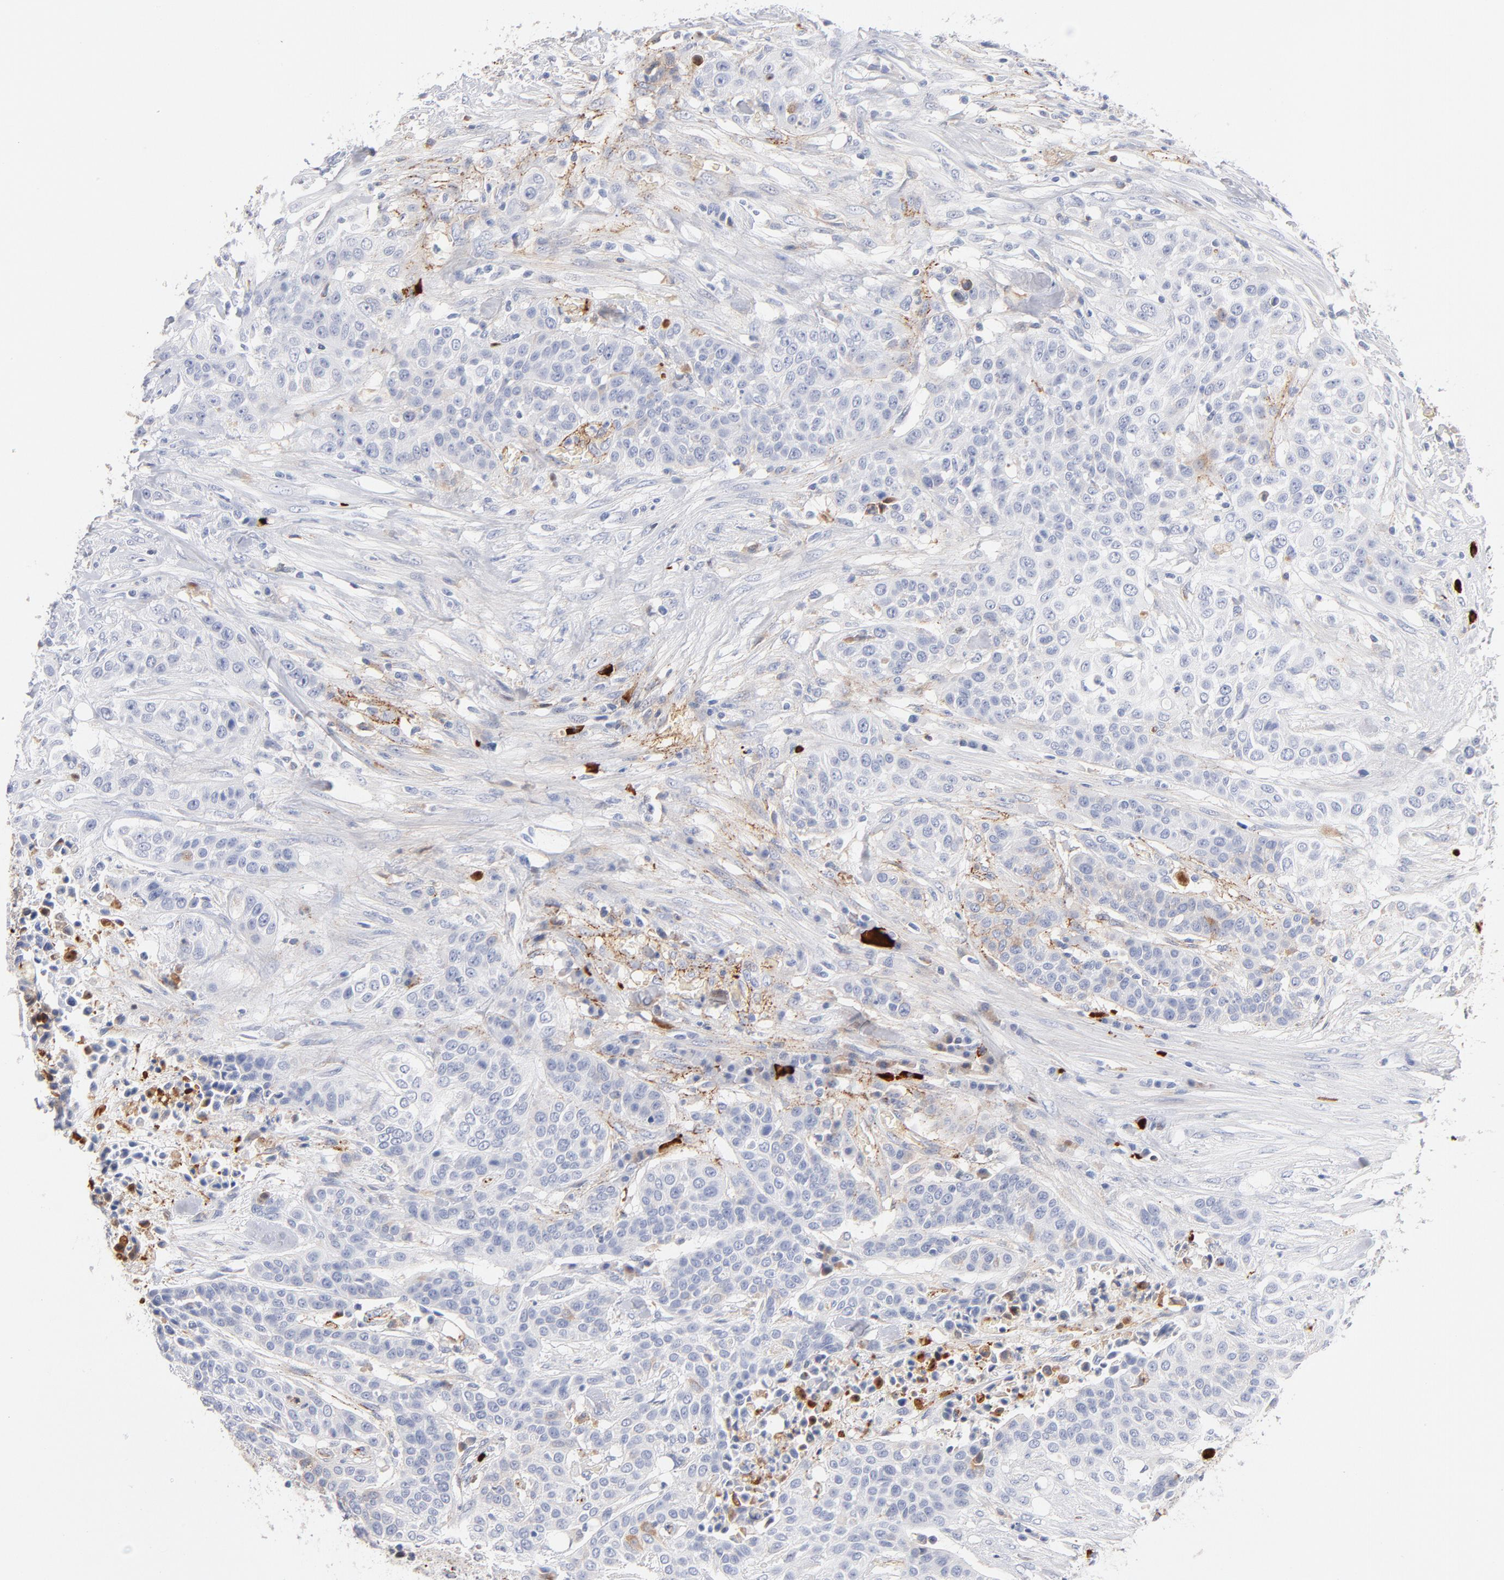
{"staining": {"intensity": "negative", "quantity": "none", "location": "none"}, "tissue": "urothelial cancer", "cell_type": "Tumor cells", "image_type": "cancer", "snomed": [{"axis": "morphology", "description": "Urothelial carcinoma, High grade"}, {"axis": "topography", "description": "Urinary bladder"}], "caption": "The image exhibits no significant expression in tumor cells of high-grade urothelial carcinoma. Brightfield microscopy of IHC stained with DAB (3,3'-diaminobenzidine) (brown) and hematoxylin (blue), captured at high magnification.", "gene": "PLAT", "patient": {"sex": "male", "age": 74}}